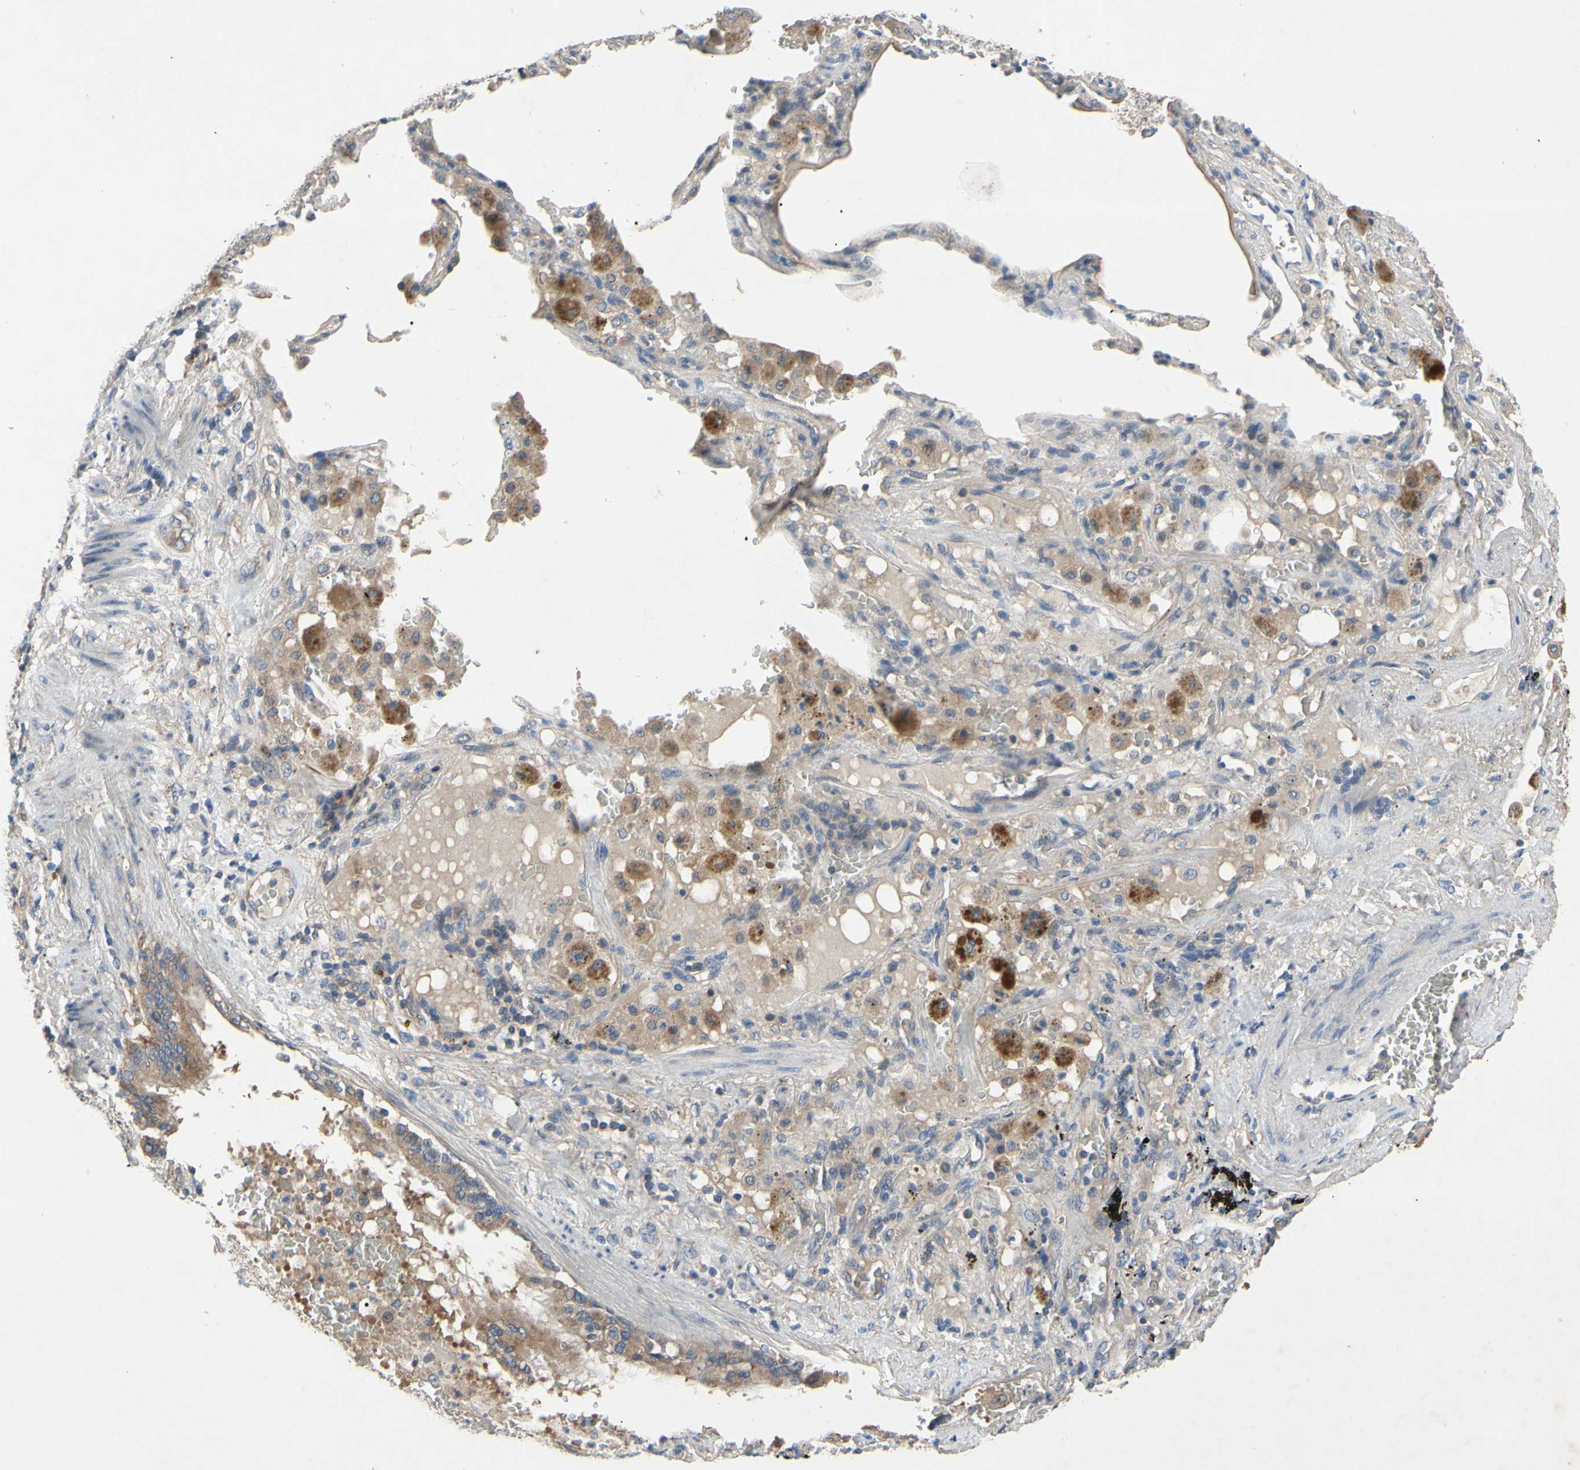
{"staining": {"intensity": "moderate", "quantity": "<25%", "location": "cytoplasmic/membranous"}, "tissue": "lung cancer", "cell_type": "Tumor cells", "image_type": "cancer", "snomed": [{"axis": "morphology", "description": "Squamous cell carcinoma, NOS"}, {"axis": "topography", "description": "Lung"}], "caption": "This is an image of IHC staining of lung squamous cell carcinoma, which shows moderate staining in the cytoplasmic/membranous of tumor cells.", "gene": "HILPDA", "patient": {"sex": "male", "age": 57}}